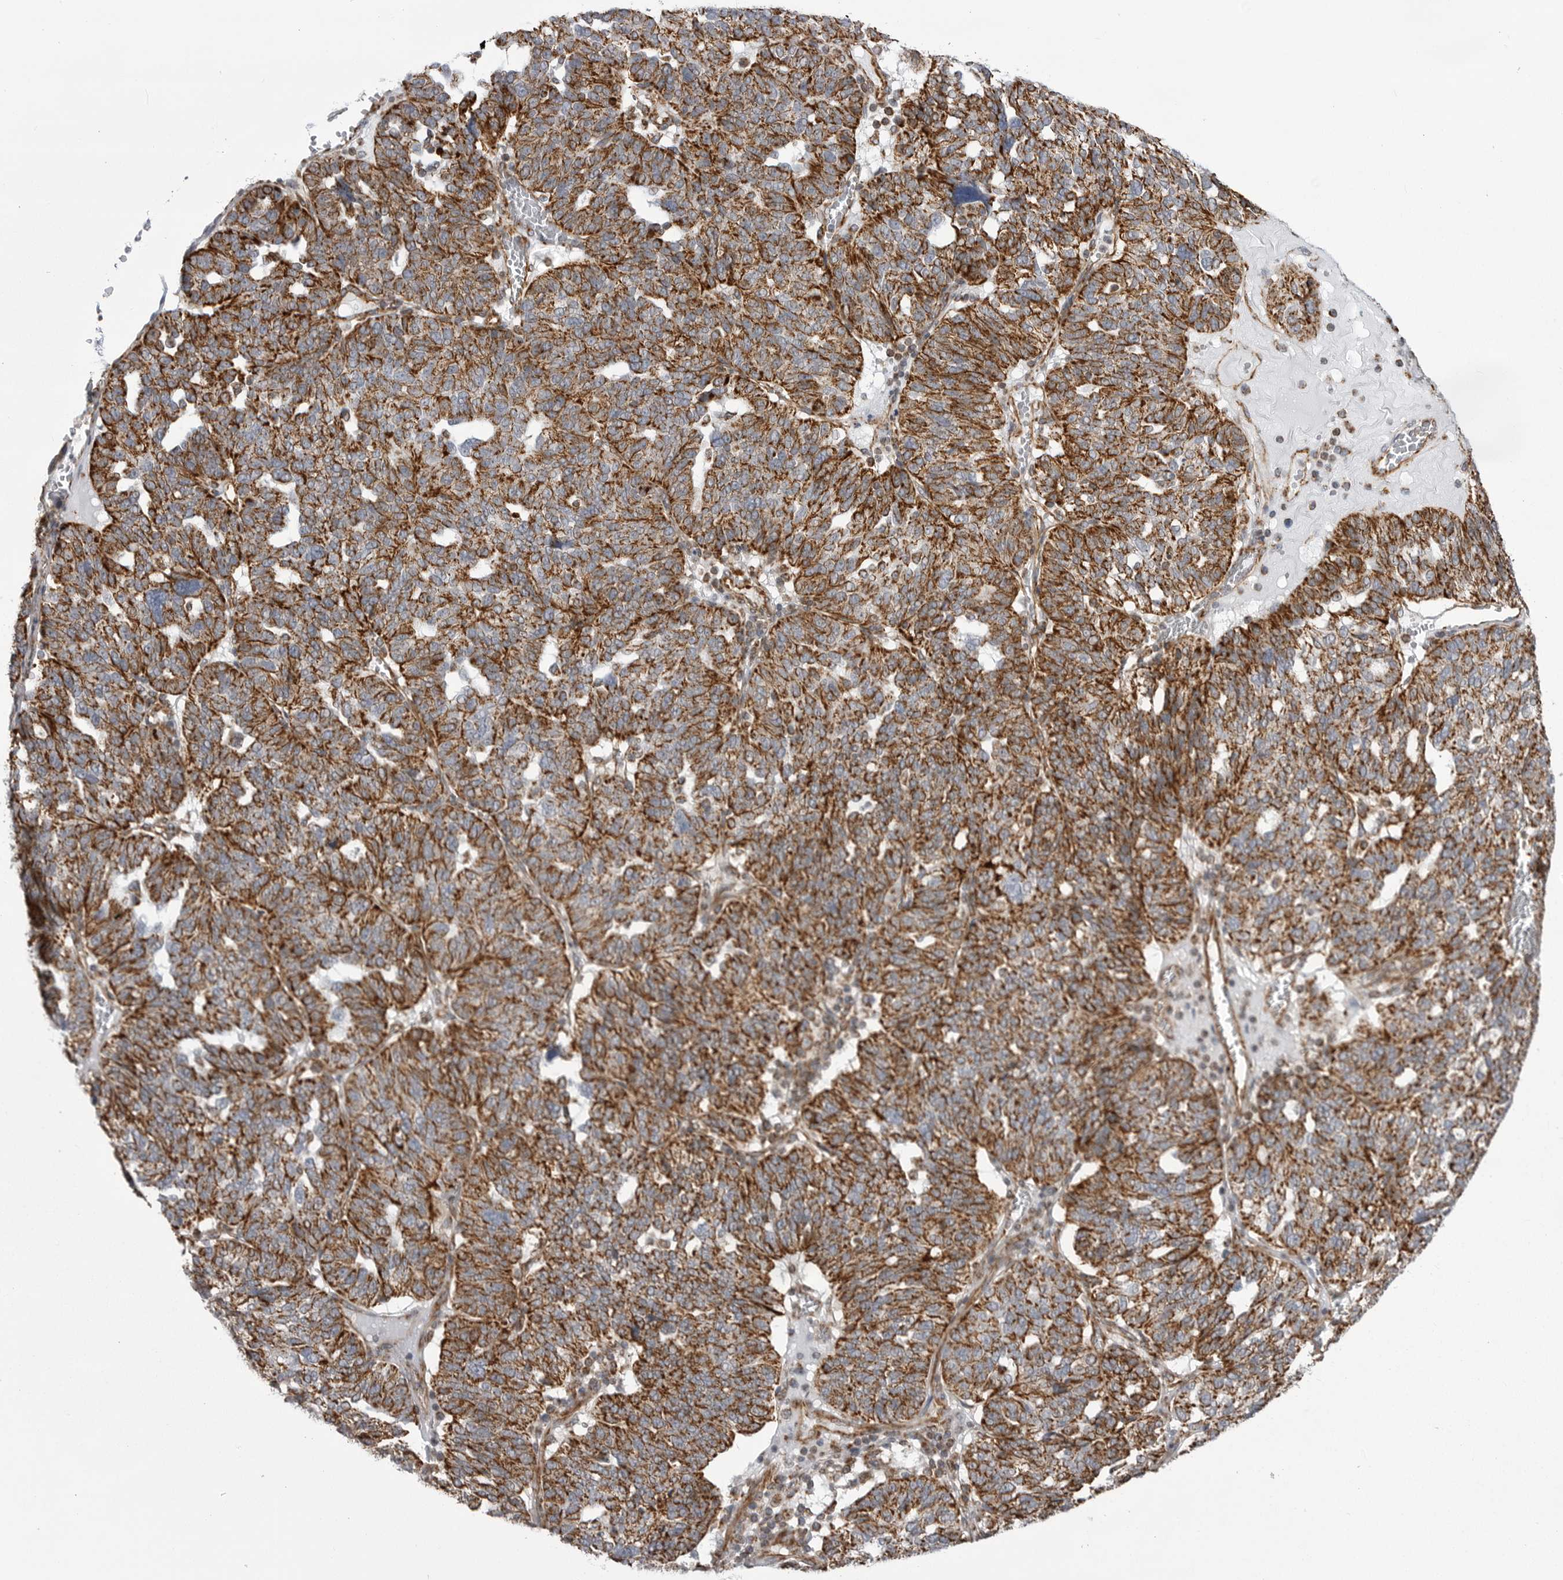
{"staining": {"intensity": "strong", "quantity": ">75%", "location": "cytoplasmic/membranous"}, "tissue": "ovarian cancer", "cell_type": "Tumor cells", "image_type": "cancer", "snomed": [{"axis": "morphology", "description": "Cystadenocarcinoma, serous, NOS"}, {"axis": "topography", "description": "Ovary"}], "caption": "This histopathology image displays ovarian cancer (serous cystadenocarcinoma) stained with IHC to label a protein in brown. The cytoplasmic/membranous of tumor cells show strong positivity for the protein. Nuclei are counter-stained blue.", "gene": "FH", "patient": {"sex": "female", "age": 59}}